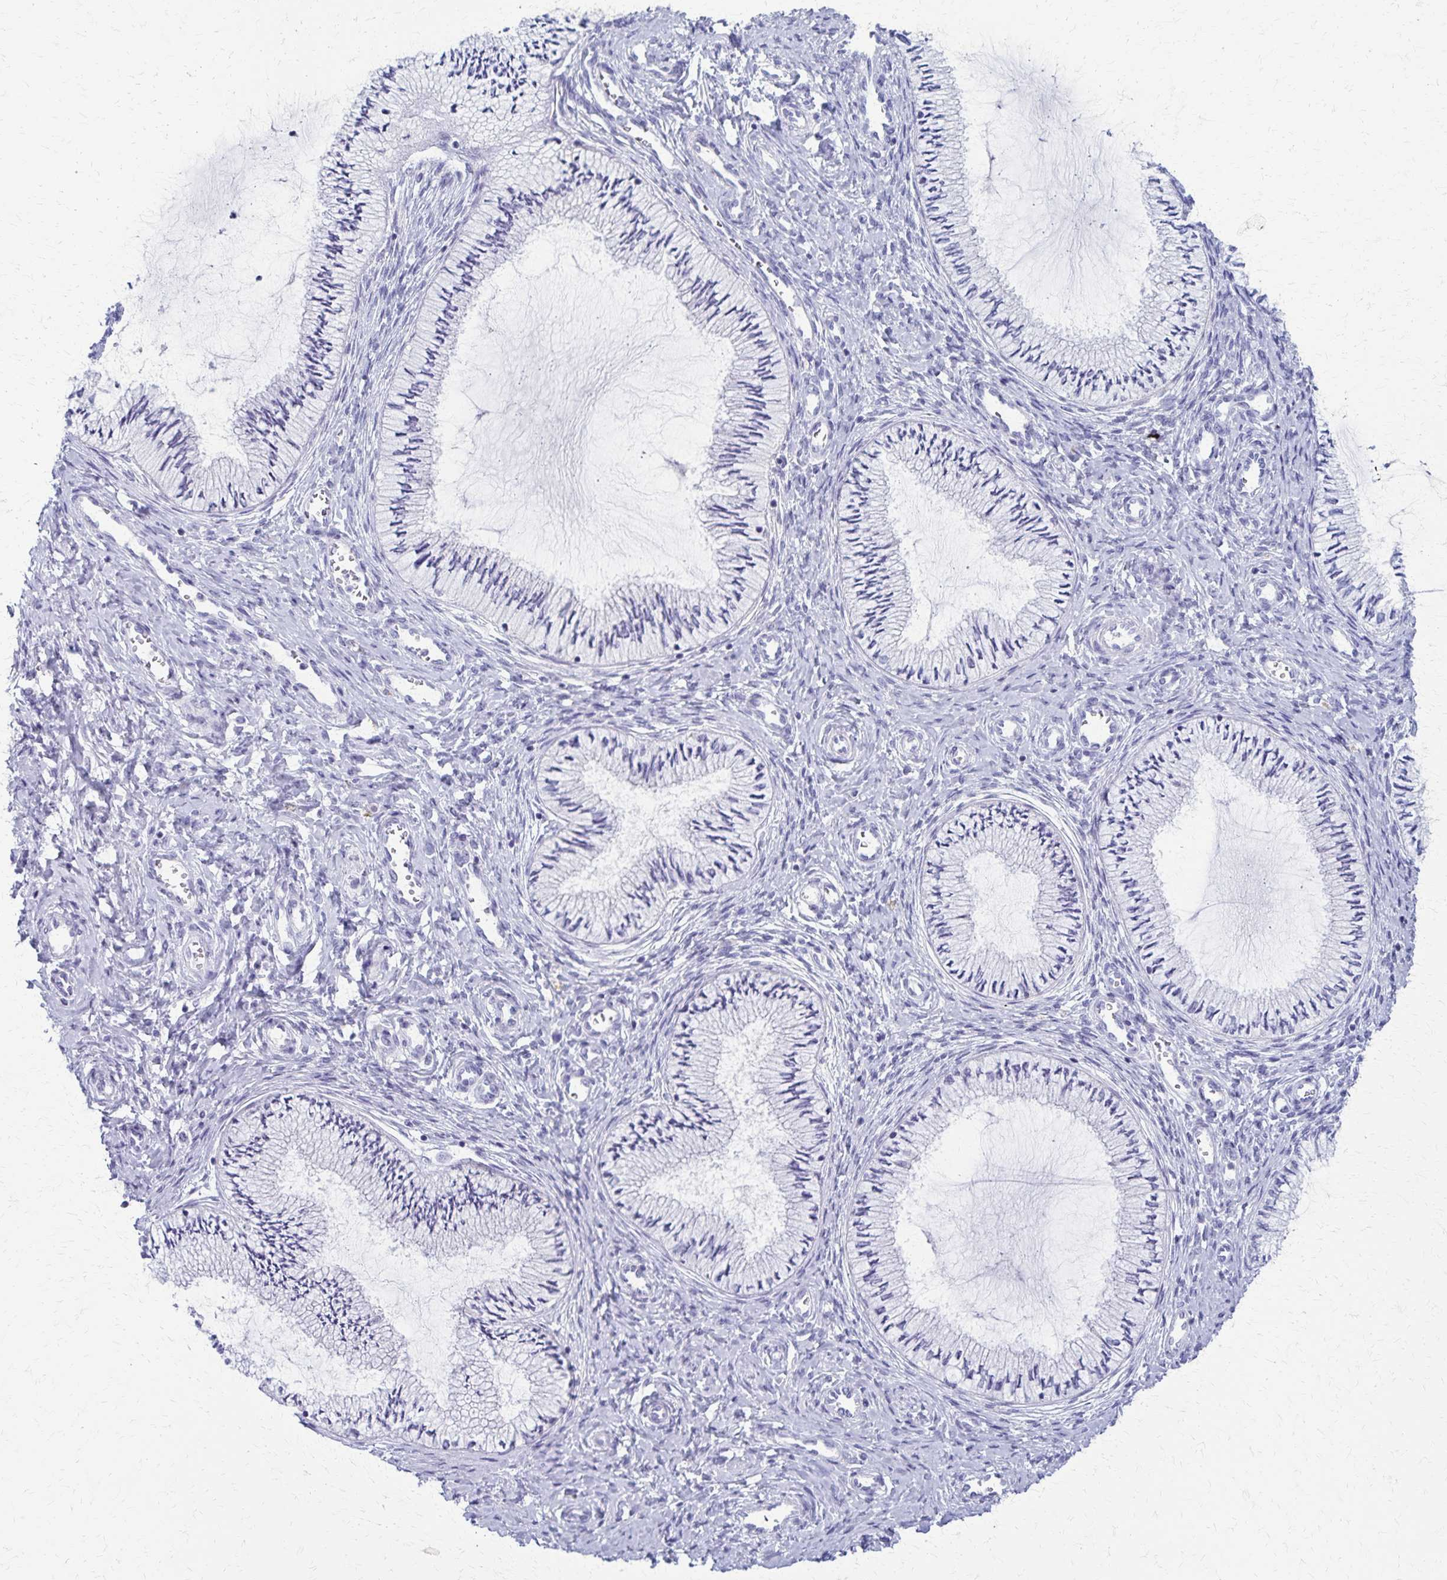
{"staining": {"intensity": "negative", "quantity": "none", "location": "none"}, "tissue": "cervix", "cell_type": "Glandular cells", "image_type": "normal", "snomed": [{"axis": "morphology", "description": "Normal tissue, NOS"}, {"axis": "topography", "description": "Cervix"}], "caption": "Immunohistochemistry (IHC) photomicrograph of unremarkable human cervix stained for a protein (brown), which exhibits no positivity in glandular cells.", "gene": "TMEM60", "patient": {"sex": "female", "age": 24}}